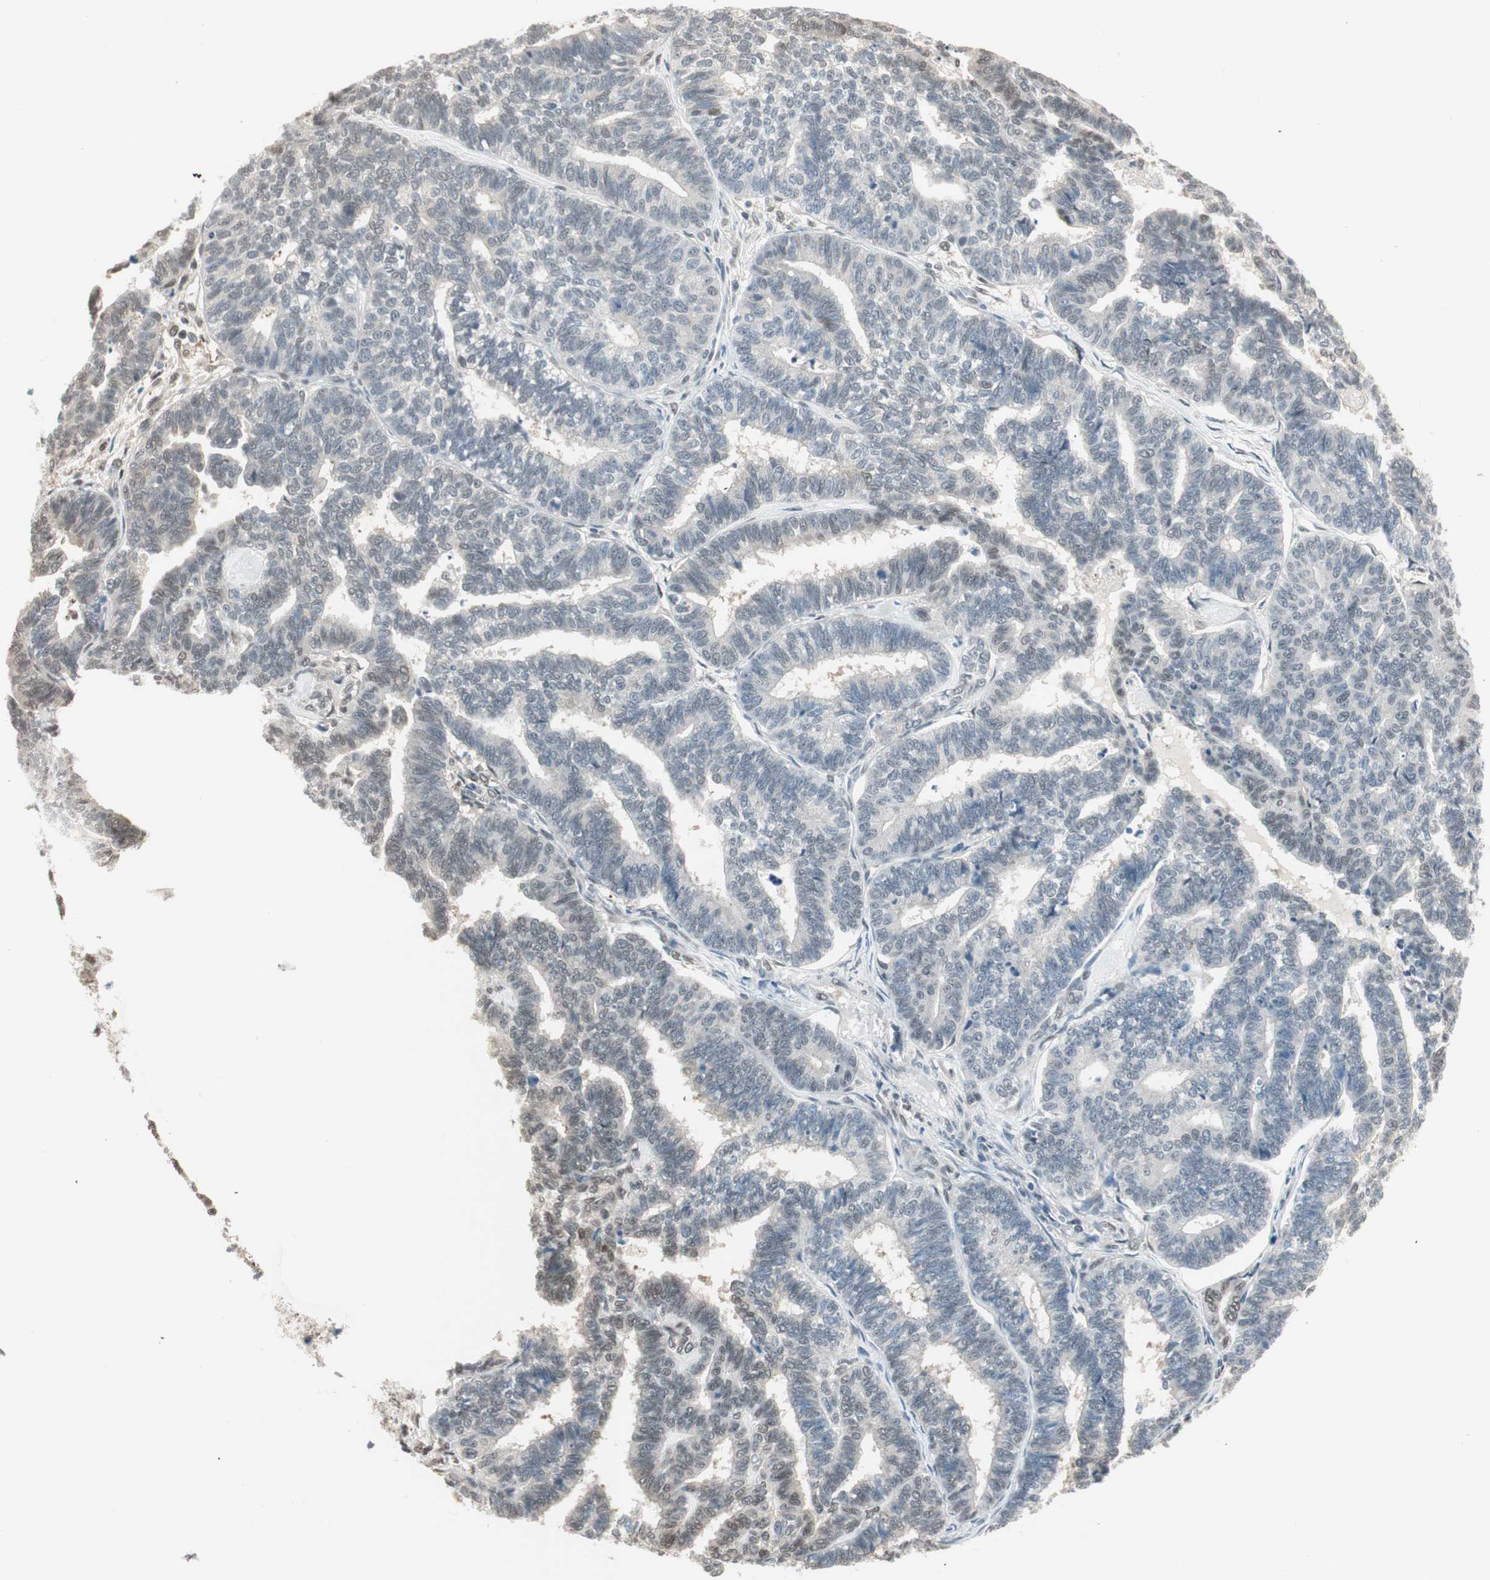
{"staining": {"intensity": "weak", "quantity": "<25%", "location": "nuclear"}, "tissue": "endometrial cancer", "cell_type": "Tumor cells", "image_type": "cancer", "snomed": [{"axis": "morphology", "description": "Adenocarcinoma, NOS"}, {"axis": "topography", "description": "Endometrium"}], "caption": "DAB immunohistochemical staining of human adenocarcinoma (endometrial) displays no significant expression in tumor cells. (Brightfield microscopy of DAB immunohistochemistry at high magnification).", "gene": "LONP2", "patient": {"sex": "female", "age": 70}}